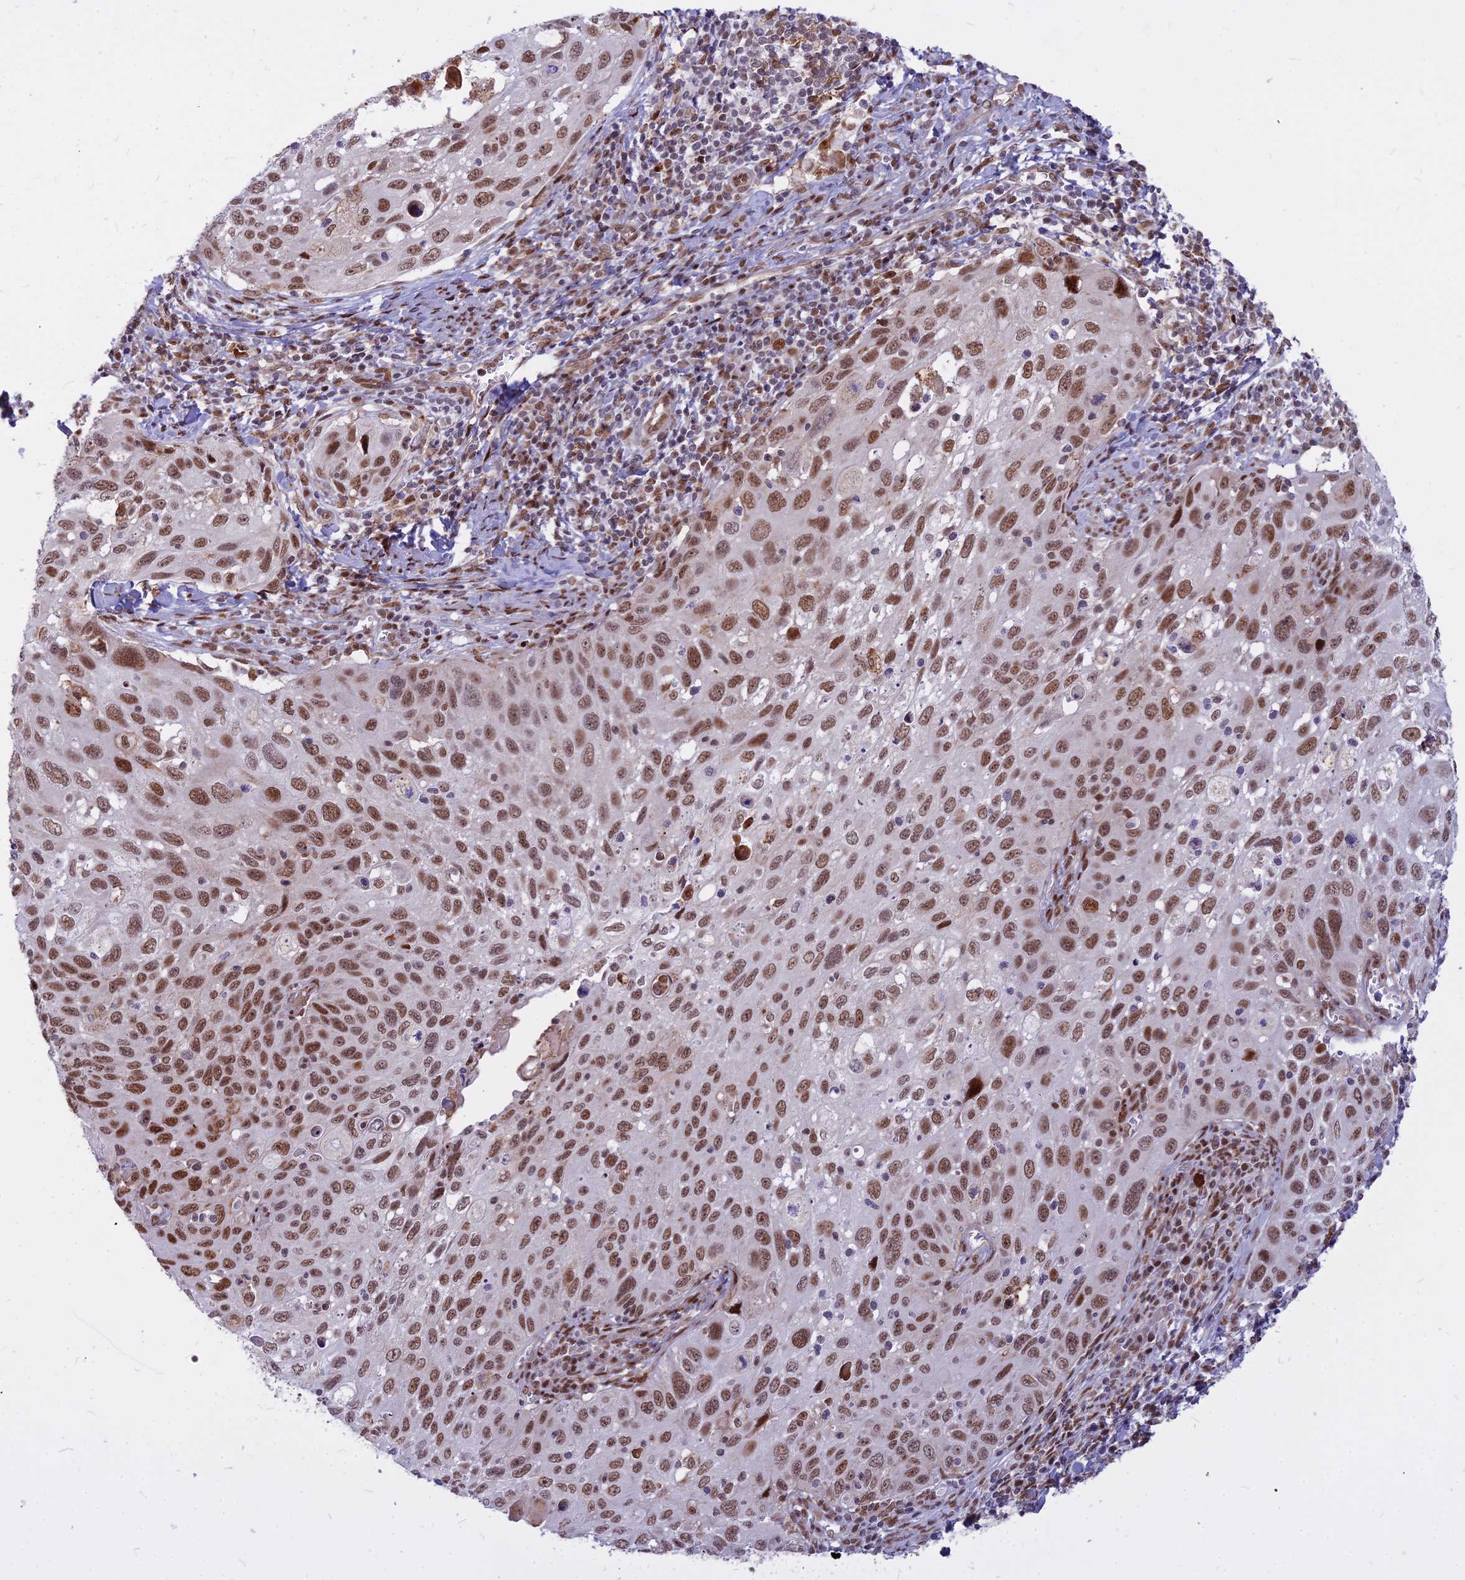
{"staining": {"intensity": "moderate", "quantity": ">75%", "location": "nuclear"}, "tissue": "cervical cancer", "cell_type": "Tumor cells", "image_type": "cancer", "snomed": [{"axis": "morphology", "description": "Squamous cell carcinoma, NOS"}, {"axis": "topography", "description": "Cervix"}], "caption": "A histopathology image of human cervical cancer stained for a protein exhibits moderate nuclear brown staining in tumor cells.", "gene": "ALG10", "patient": {"sex": "female", "age": 70}}